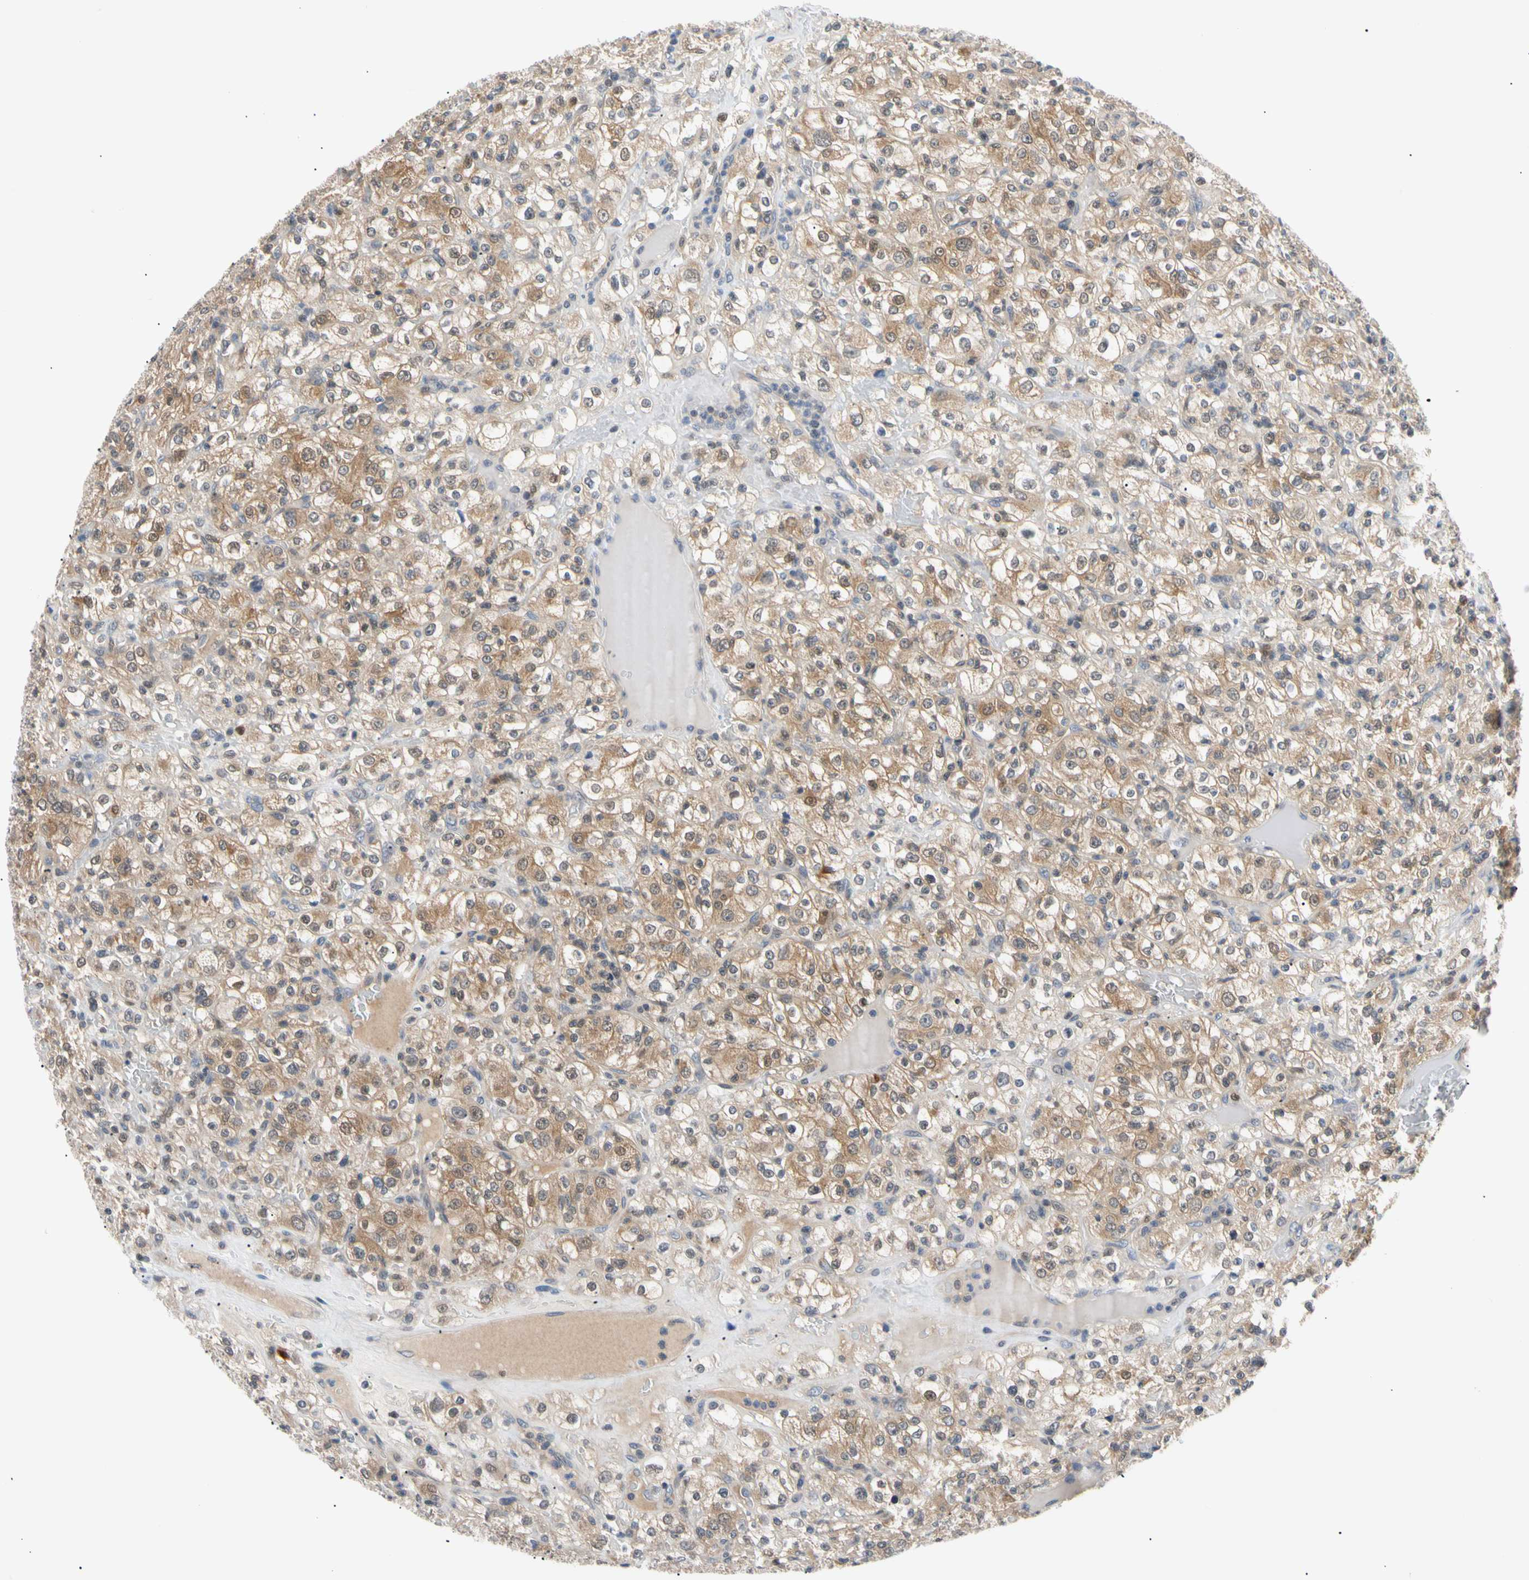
{"staining": {"intensity": "weak", "quantity": "25%-75%", "location": "cytoplasmic/membranous"}, "tissue": "renal cancer", "cell_type": "Tumor cells", "image_type": "cancer", "snomed": [{"axis": "morphology", "description": "Normal tissue, NOS"}, {"axis": "morphology", "description": "Adenocarcinoma, NOS"}, {"axis": "topography", "description": "Kidney"}], "caption": "Adenocarcinoma (renal) stained with DAB (3,3'-diaminobenzidine) IHC exhibits low levels of weak cytoplasmic/membranous staining in about 25%-75% of tumor cells. (Brightfield microscopy of DAB IHC at high magnification).", "gene": "SEC23B", "patient": {"sex": "female", "age": 72}}